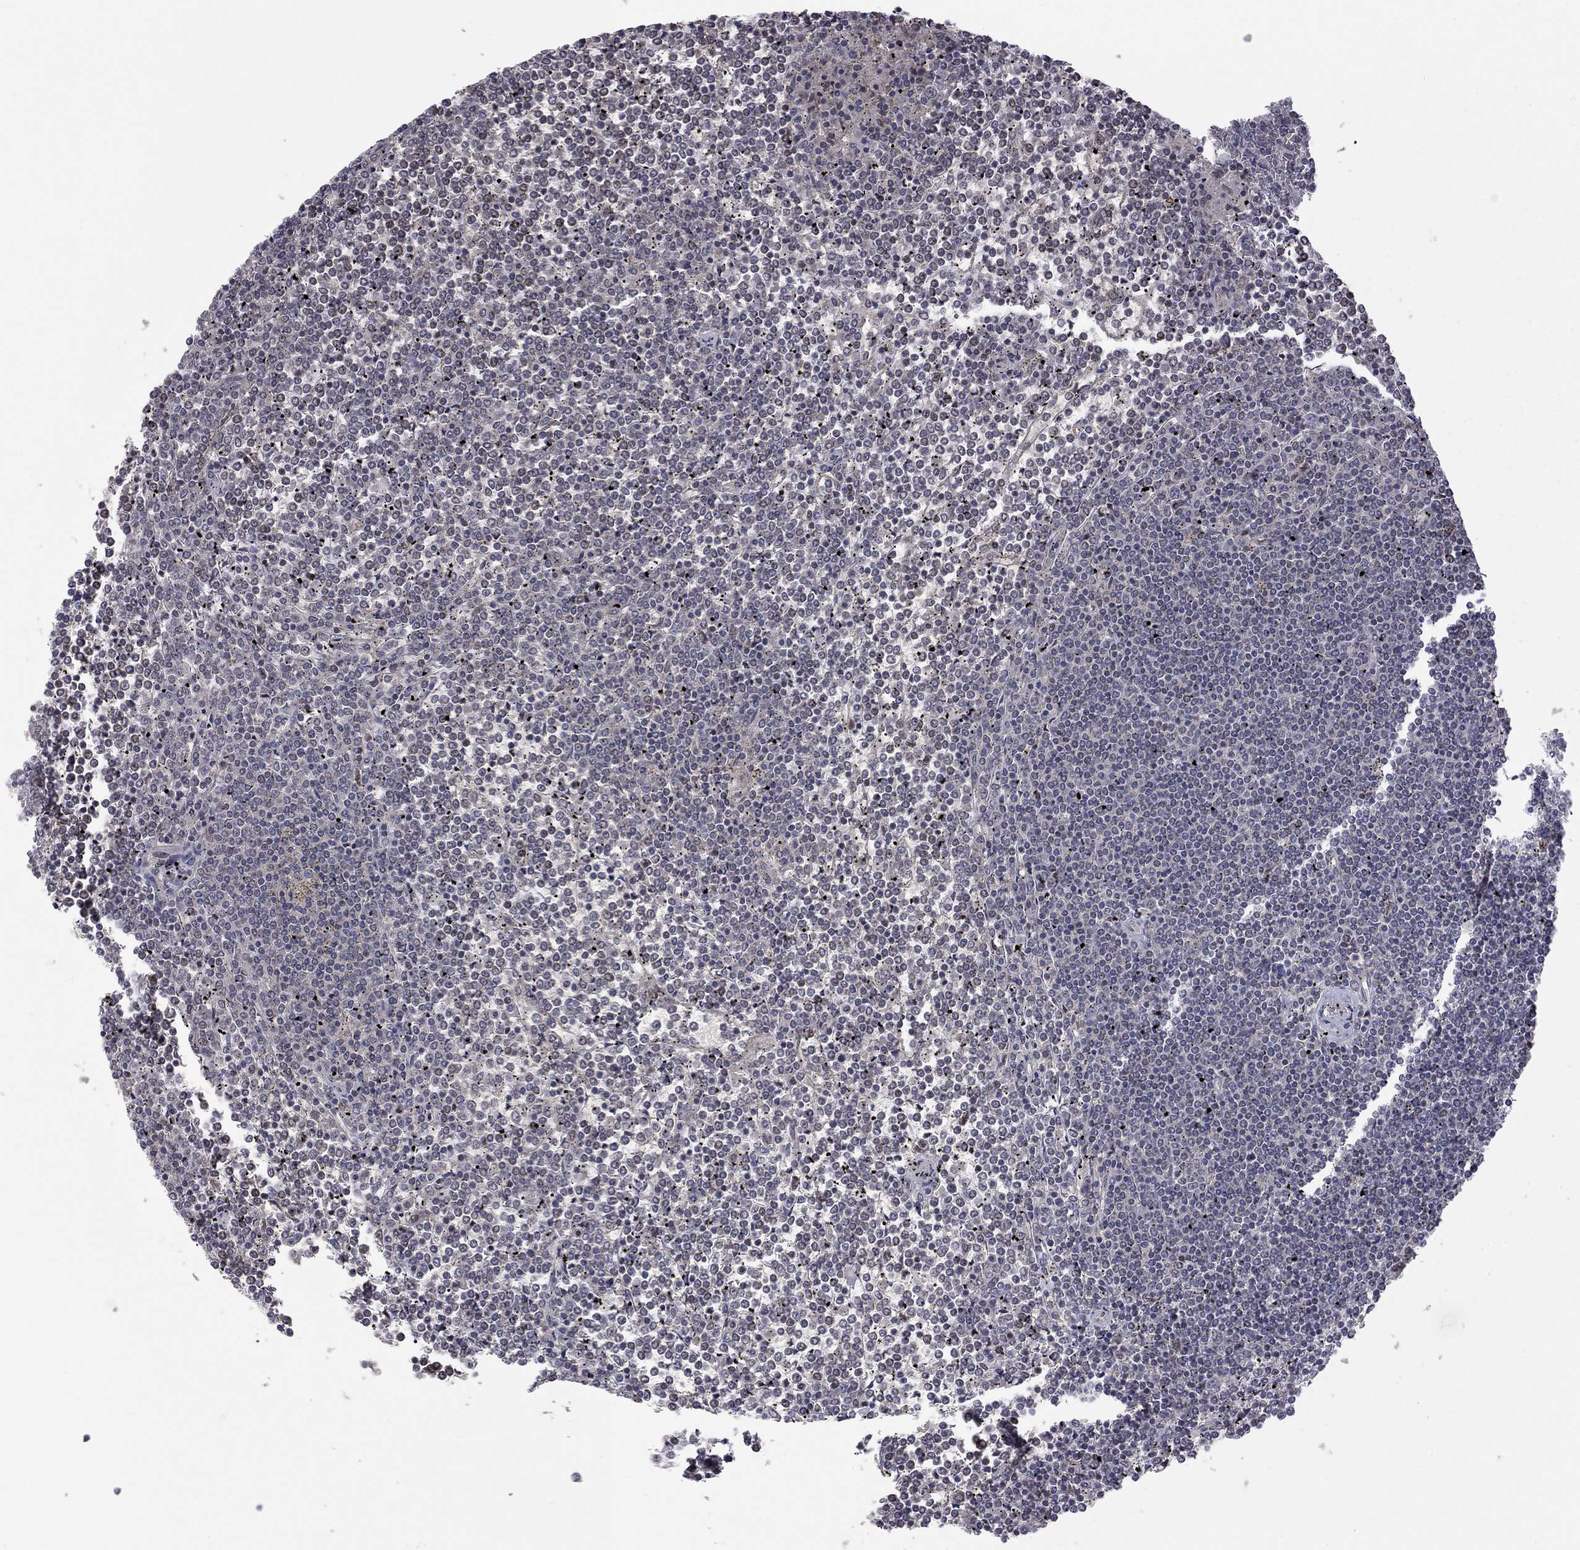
{"staining": {"intensity": "negative", "quantity": "none", "location": "none"}, "tissue": "lymphoma", "cell_type": "Tumor cells", "image_type": "cancer", "snomed": [{"axis": "morphology", "description": "Malignant lymphoma, non-Hodgkin's type, Low grade"}, {"axis": "topography", "description": "Spleen"}], "caption": "High power microscopy image of an IHC micrograph of lymphoma, revealing no significant positivity in tumor cells.", "gene": "MC3R", "patient": {"sex": "female", "age": 19}}